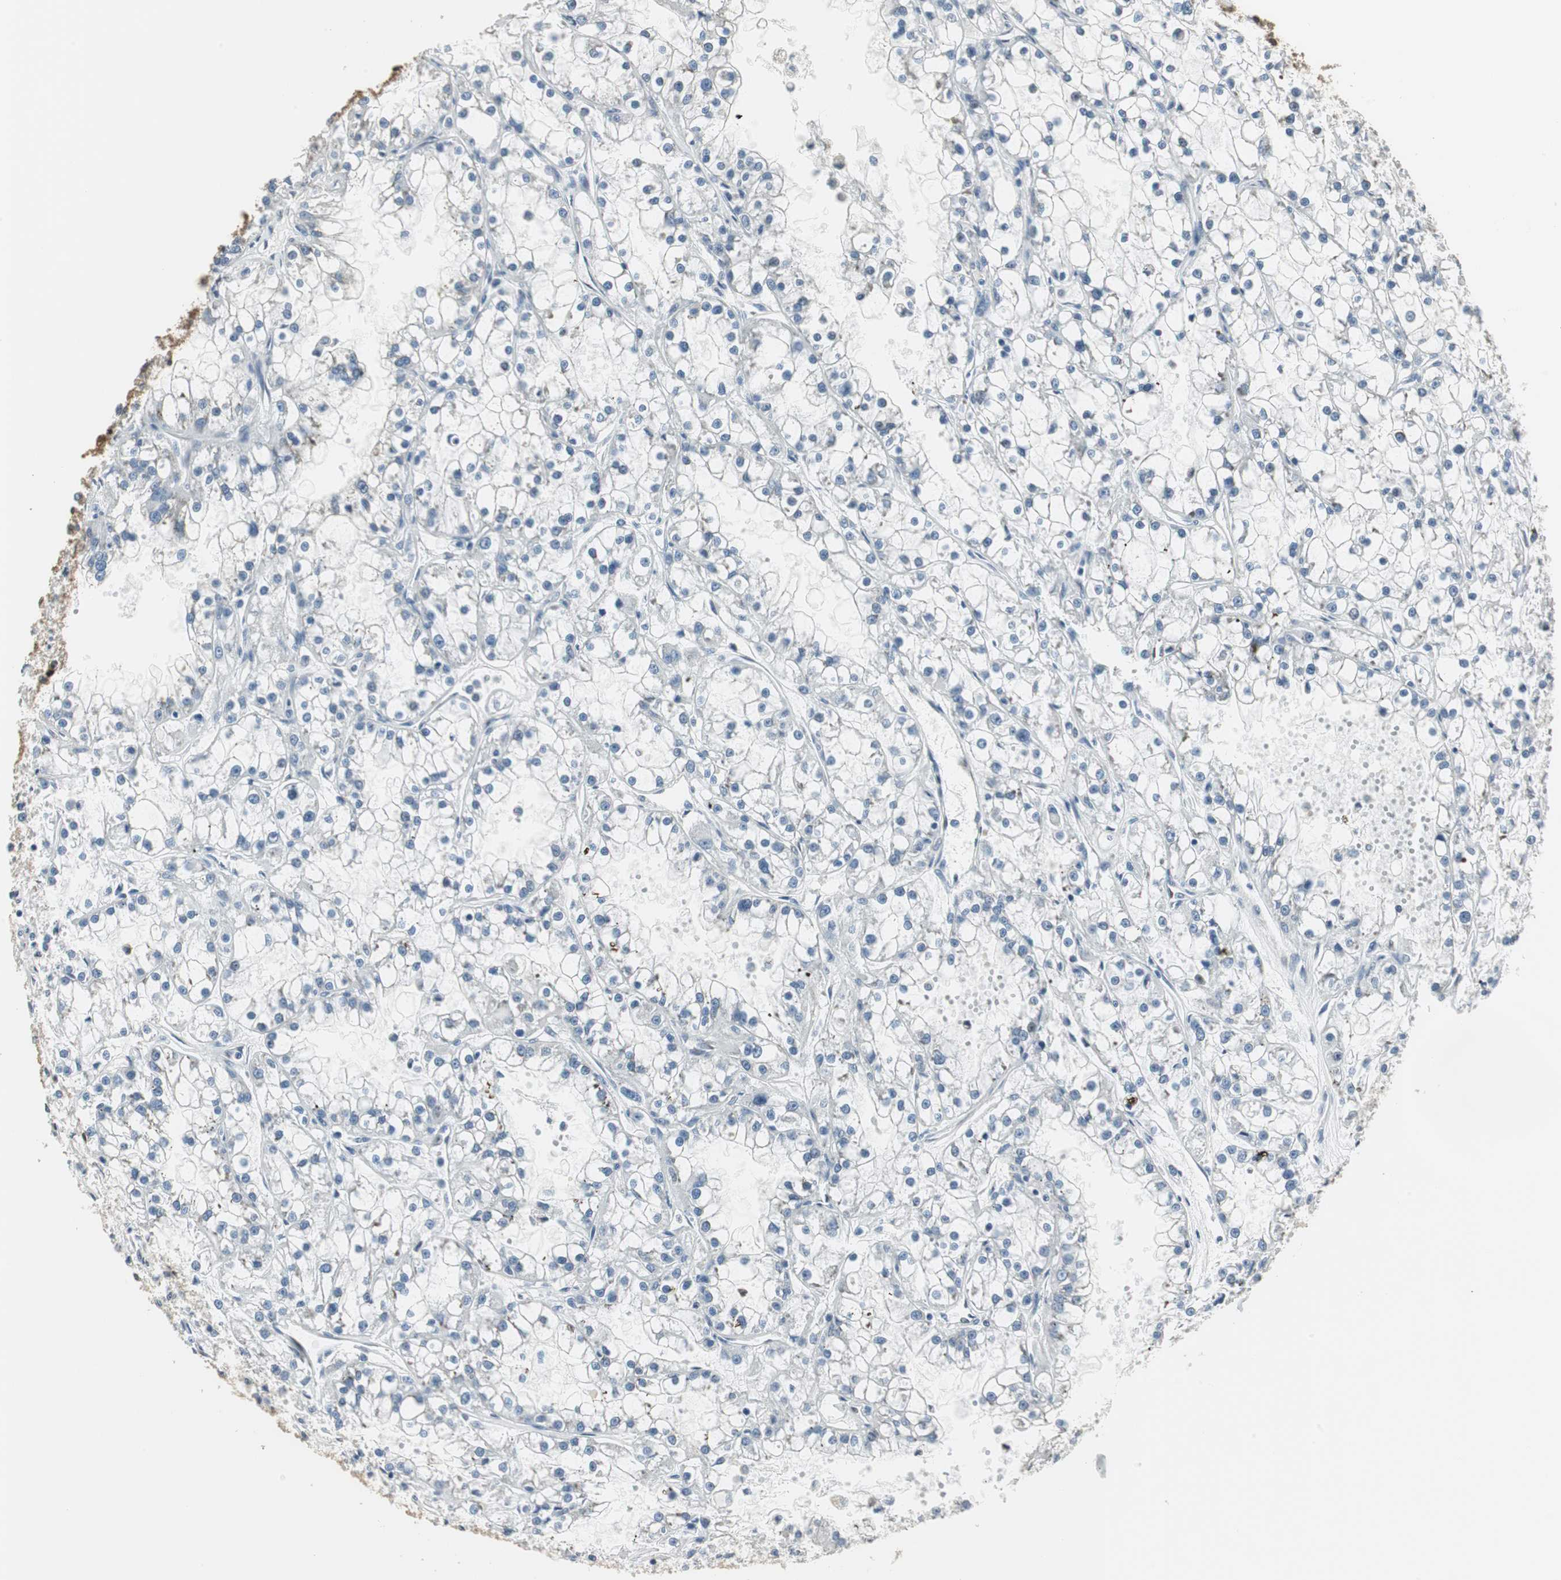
{"staining": {"intensity": "weak", "quantity": "25%-75%", "location": "cytoplasmic/membranous"}, "tissue": "renal cancer", "cell_type": "Tumor cells", "image_type": "cancer", "snomed": [{"axis": "morphology", "description": "Adenocarcinoma, NOS"}, {"axis": "topography", "description": "Kidney"}], "caption": "Immunohistochemical staining of renal adenocarcinoma exhibits low levels of weak cytoplasmic/membranous protein expression in about 25%-75% of tumor cells. The staining is performed using DAB brown chromogen to label protein expression. The nuclei are counter-stained blue using hematoxylin.", "gene": "CCT5", "patient": {"sex": "female", "age": 52}}